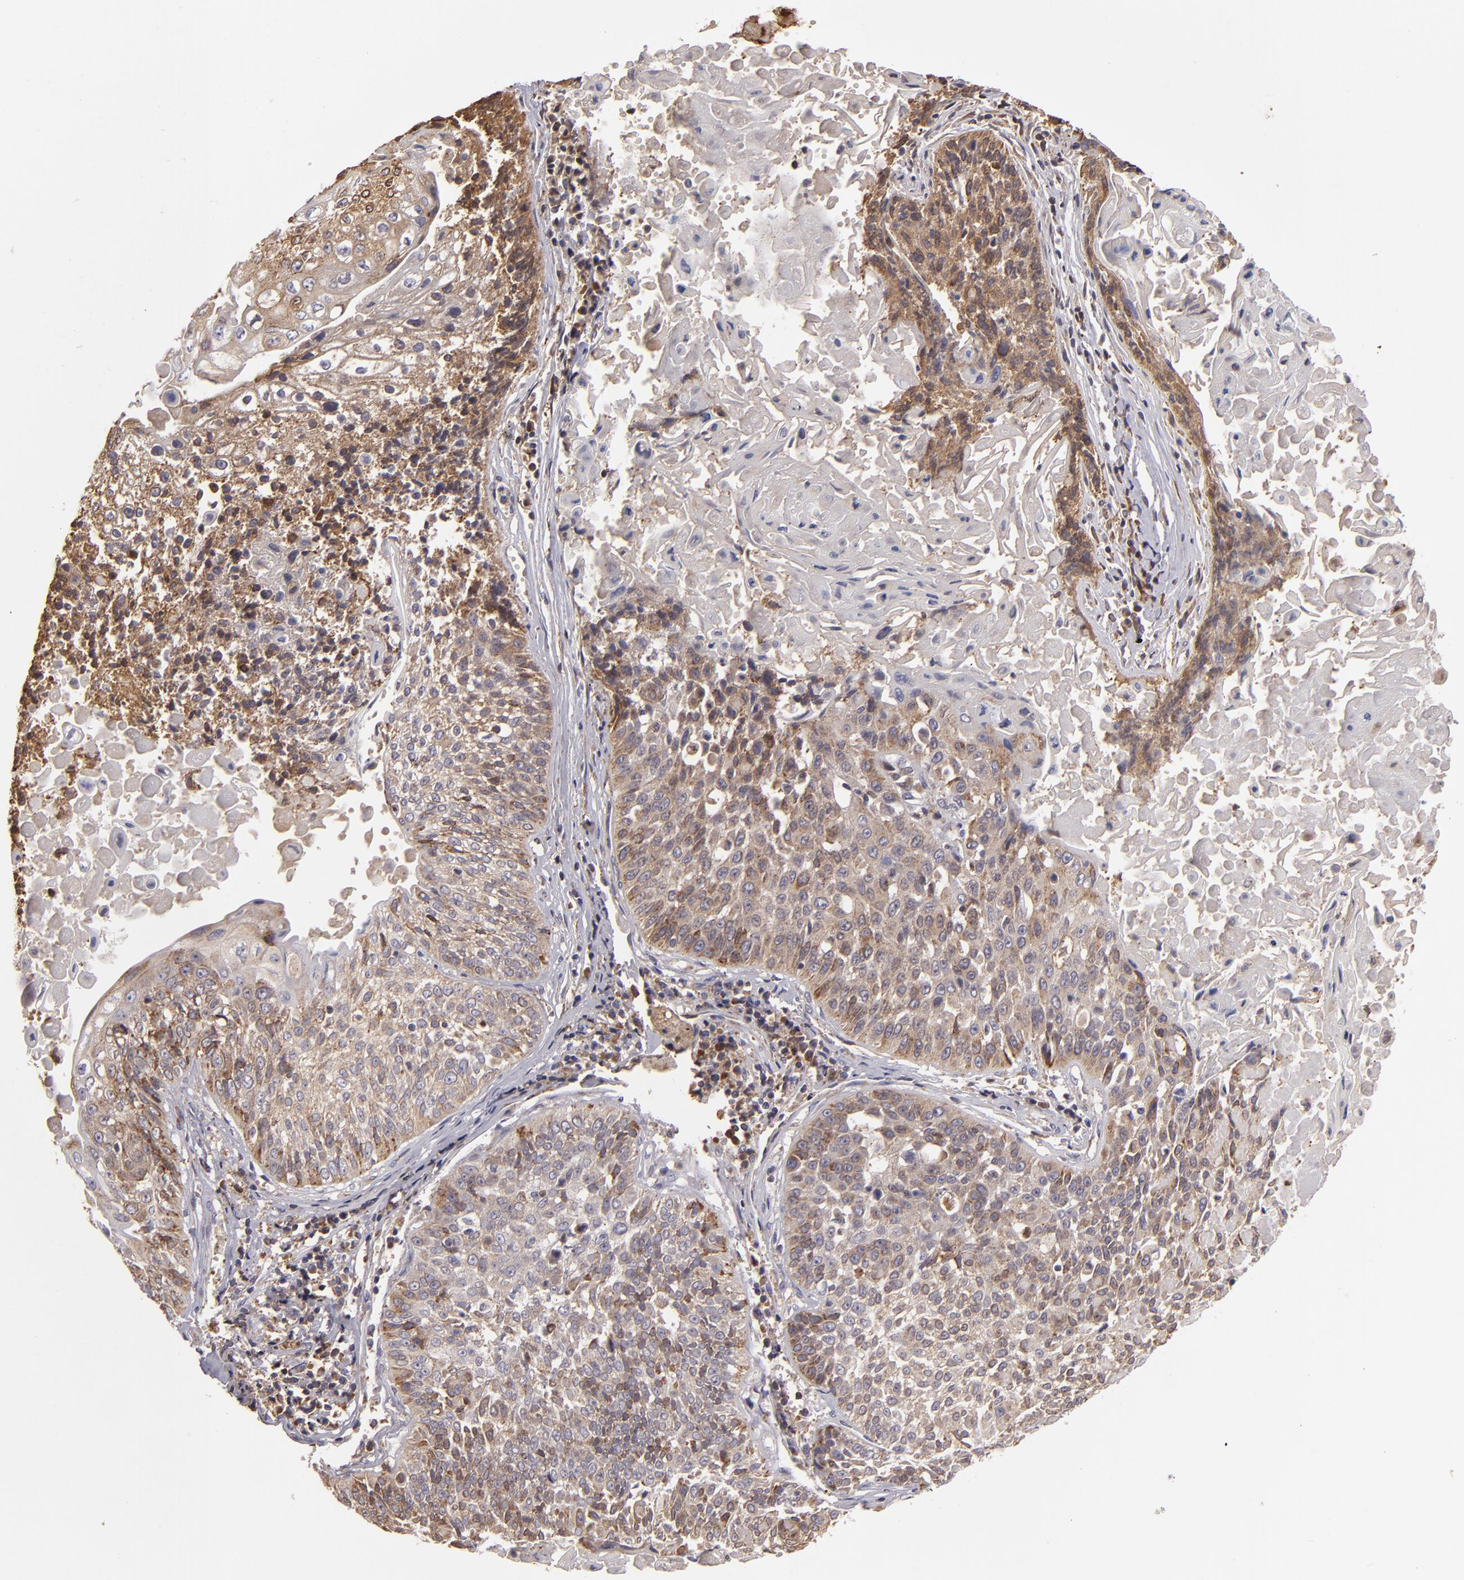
{"staining": {"intensity": "moderate", "quantity": ">75%", "location": "cytoplasmic/membranous"}, "tissue": "lung cancer", "cell_type": "Tumor cells", "image_type": "cancer", "snomed": [{"axis": "morphology", "description": "Adenocarcinoma, NOS"}, {"axis": "topography", "description": "Lung"}], "caption": "A medium amount of moderate cytoplasmic/membranous expression is seen in about >75% of tumor cells in adenocarcinoma (lung) tissue.", "gene": "CFB", "patient": {"sex": "male", "age": 60}}